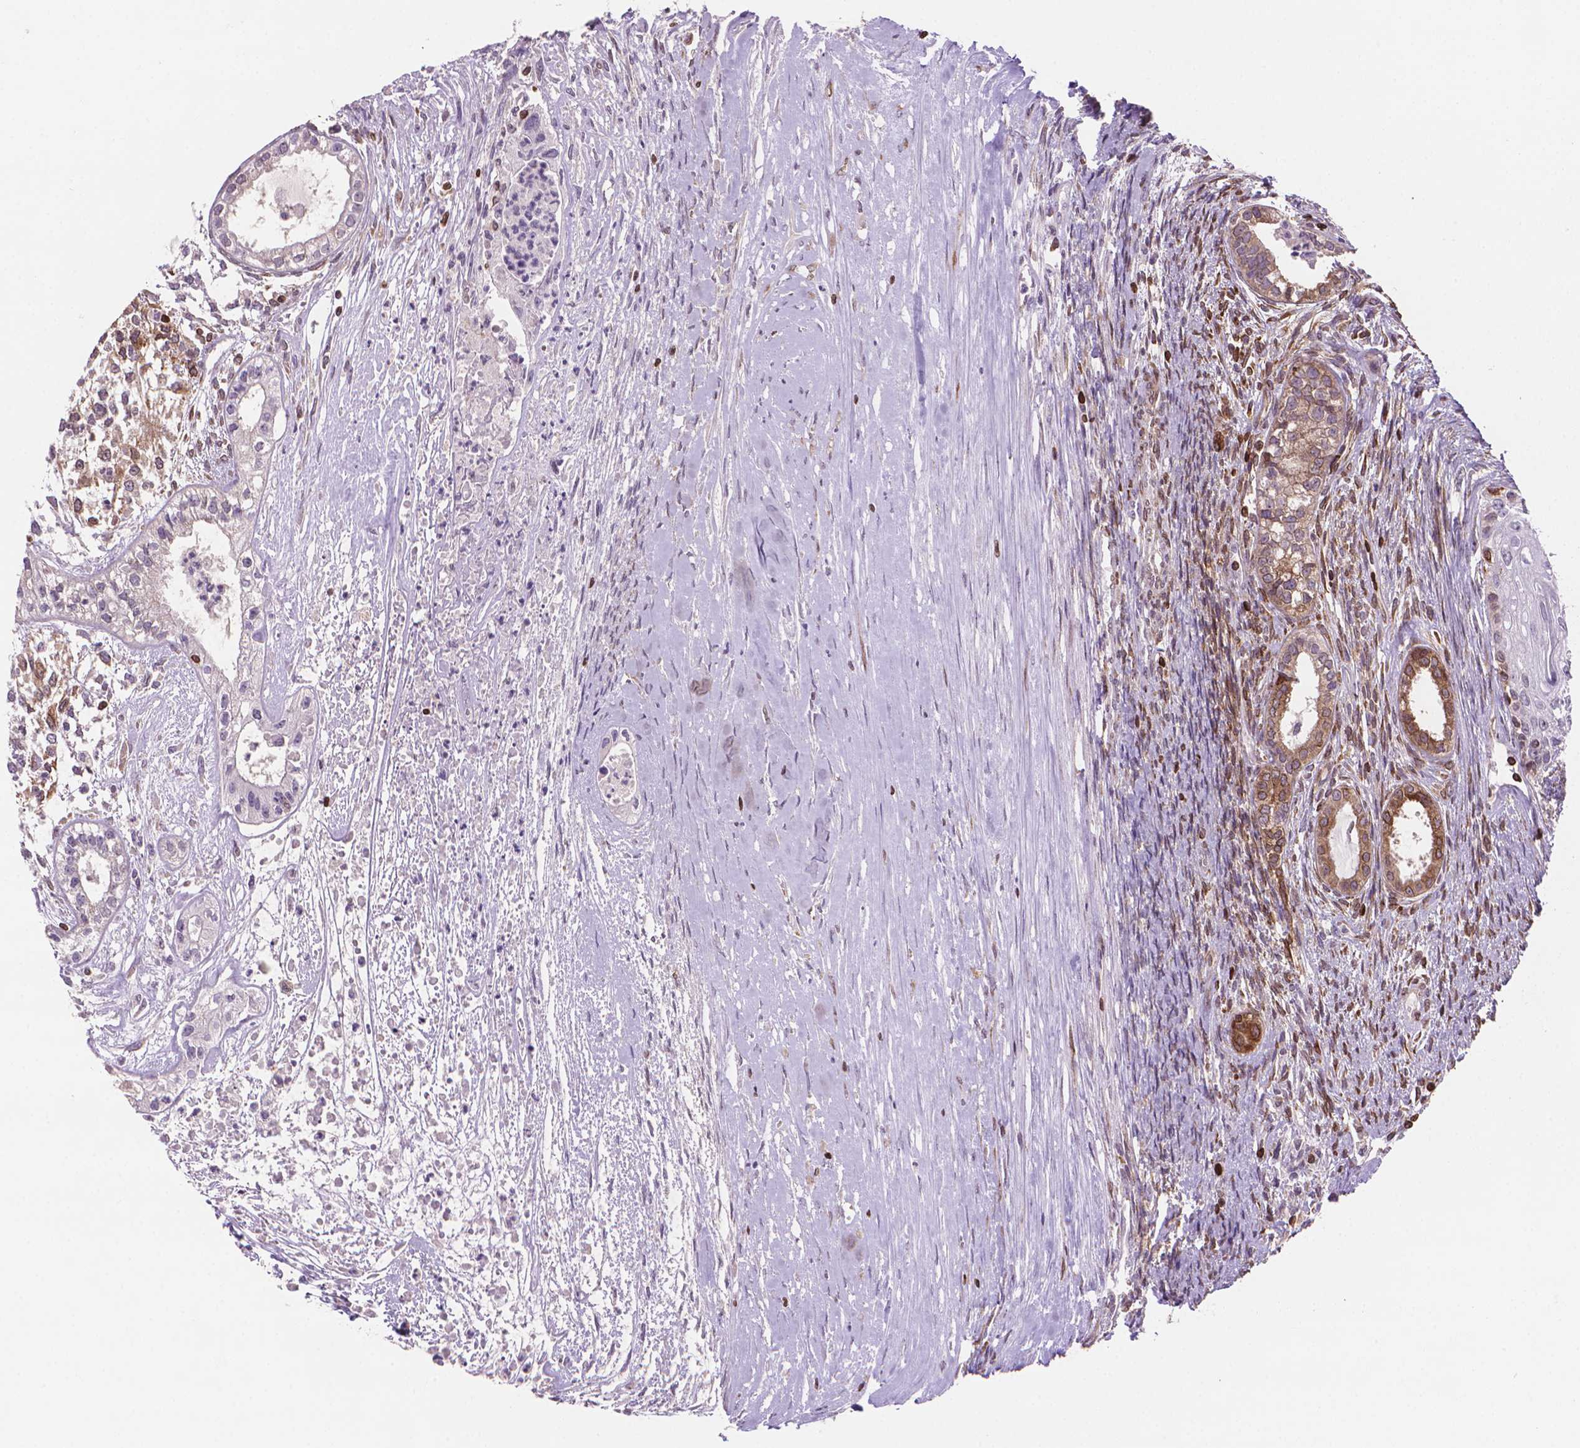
{"staining": {"intensity": "moderate", "quantity": "<25%", "location": "cytoplasmic/membranous"}, "tissue": "testis cancer", "cell_type": "Tumor cells", "image_type": "cancer", "snomed": [{"axis": "morphology", "description": "Carcinoma, Embryonal, NOS"}, {"axis": "topography", "description": "Testis"}], "caption": "An image showing moderate cytoplasmic/membranous positivity in about <25% of tumor cells in embryonal carcinoma (testis), as visualized by brown immunohistochemical staining.", "gene": "BCL2", "patient": {"sex": "male", "age": 37}}